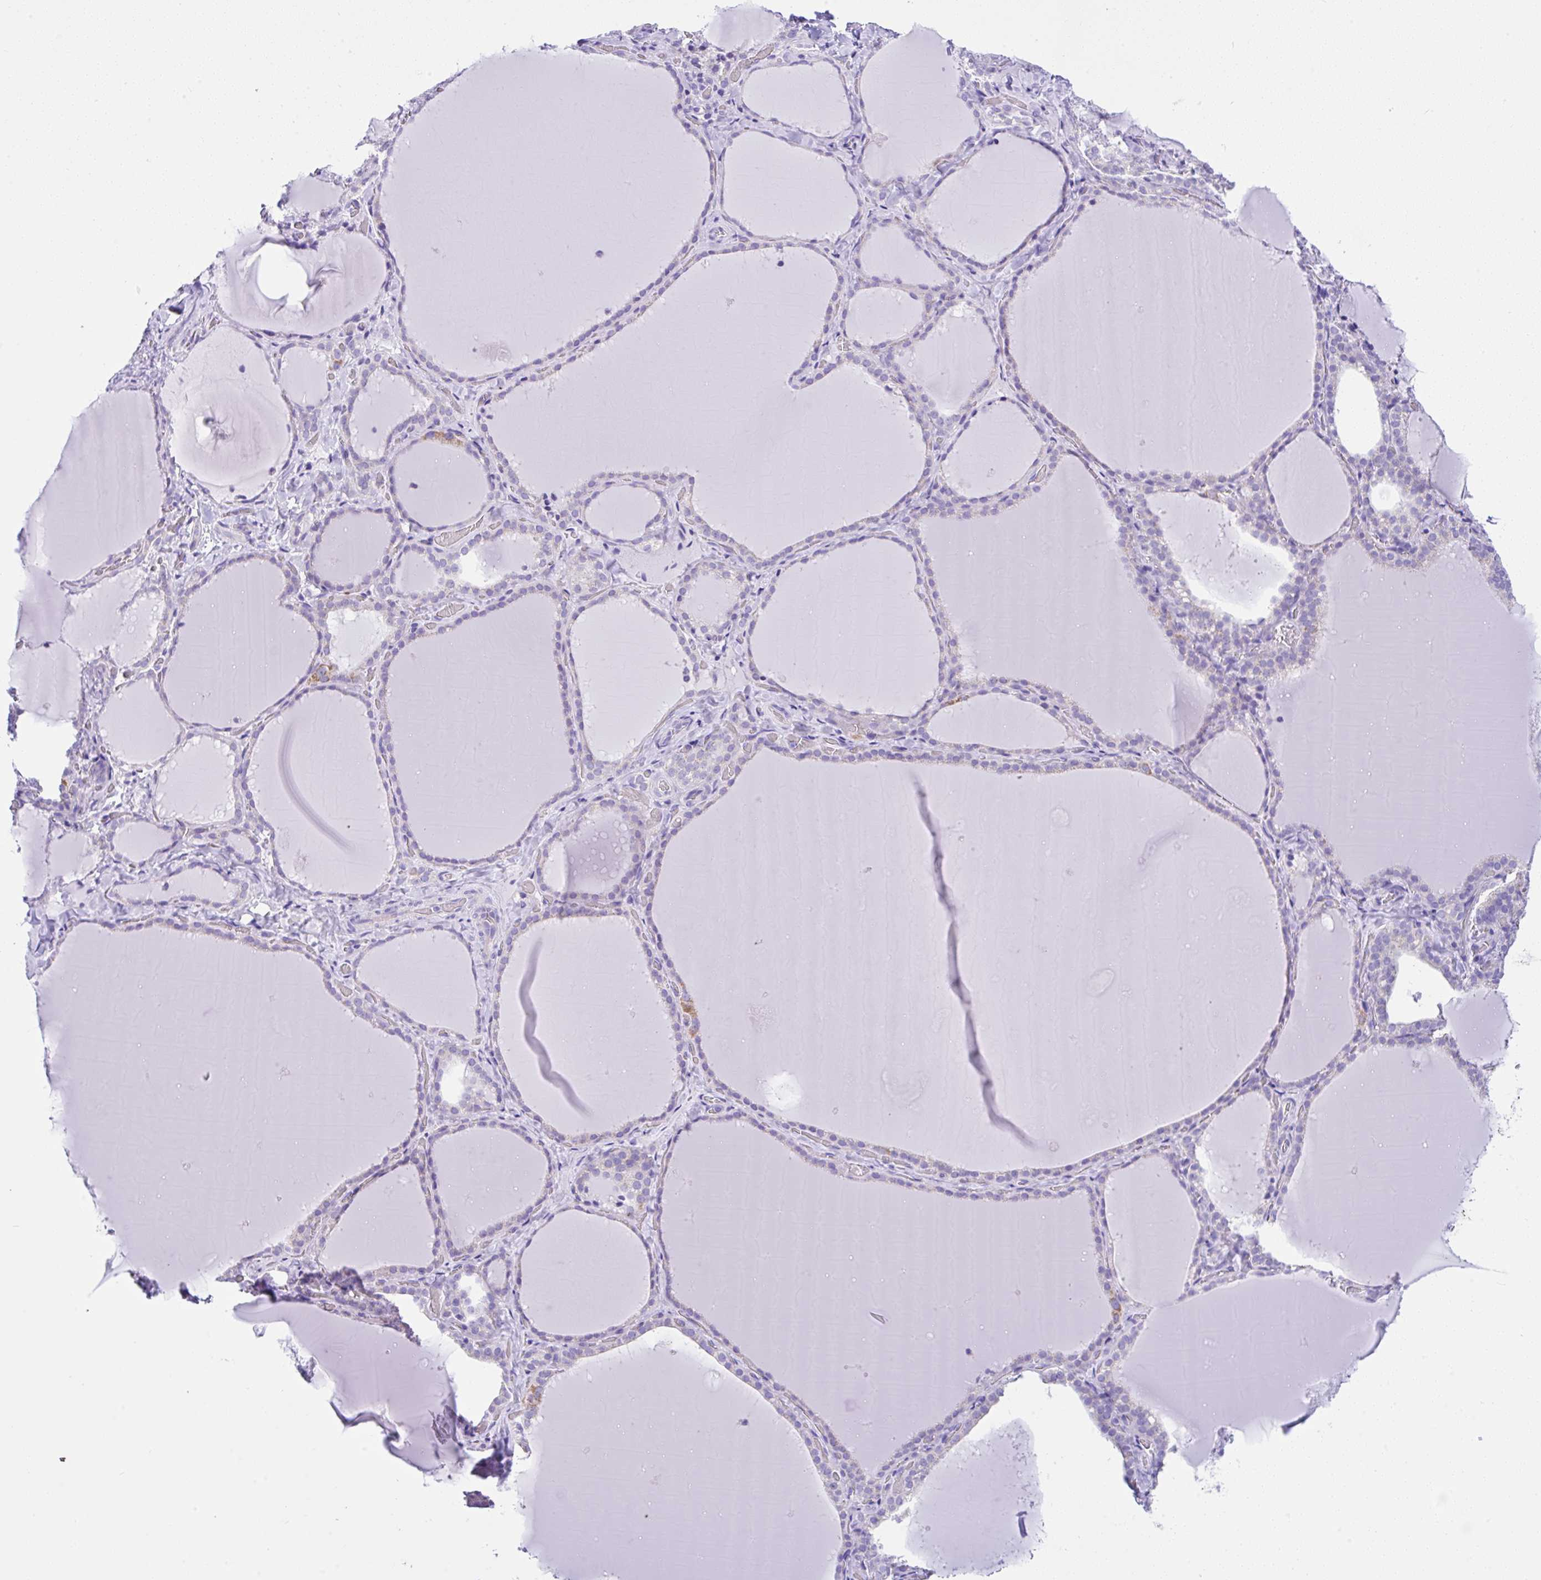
{"staining": {"intensity": "negative", "quantity": "none", "location": "none"}, "tissue": "thyroid gland", "cell_type": "Glandular cells", "image_type": "normal", "snomed": [{"axis": "morphology", "description": "Normal tissue, NOS"}, {"axis": "topography", "description": "Thyroid gland"}], "caption": "Immunohistochemistry (IHC) image of unremarkable human thyroid gland stained for a protein (brown), which reveals no staining in glandular cells.", "gene": "SLC13A1", "patient": {"sex": "female", "age": 22}}